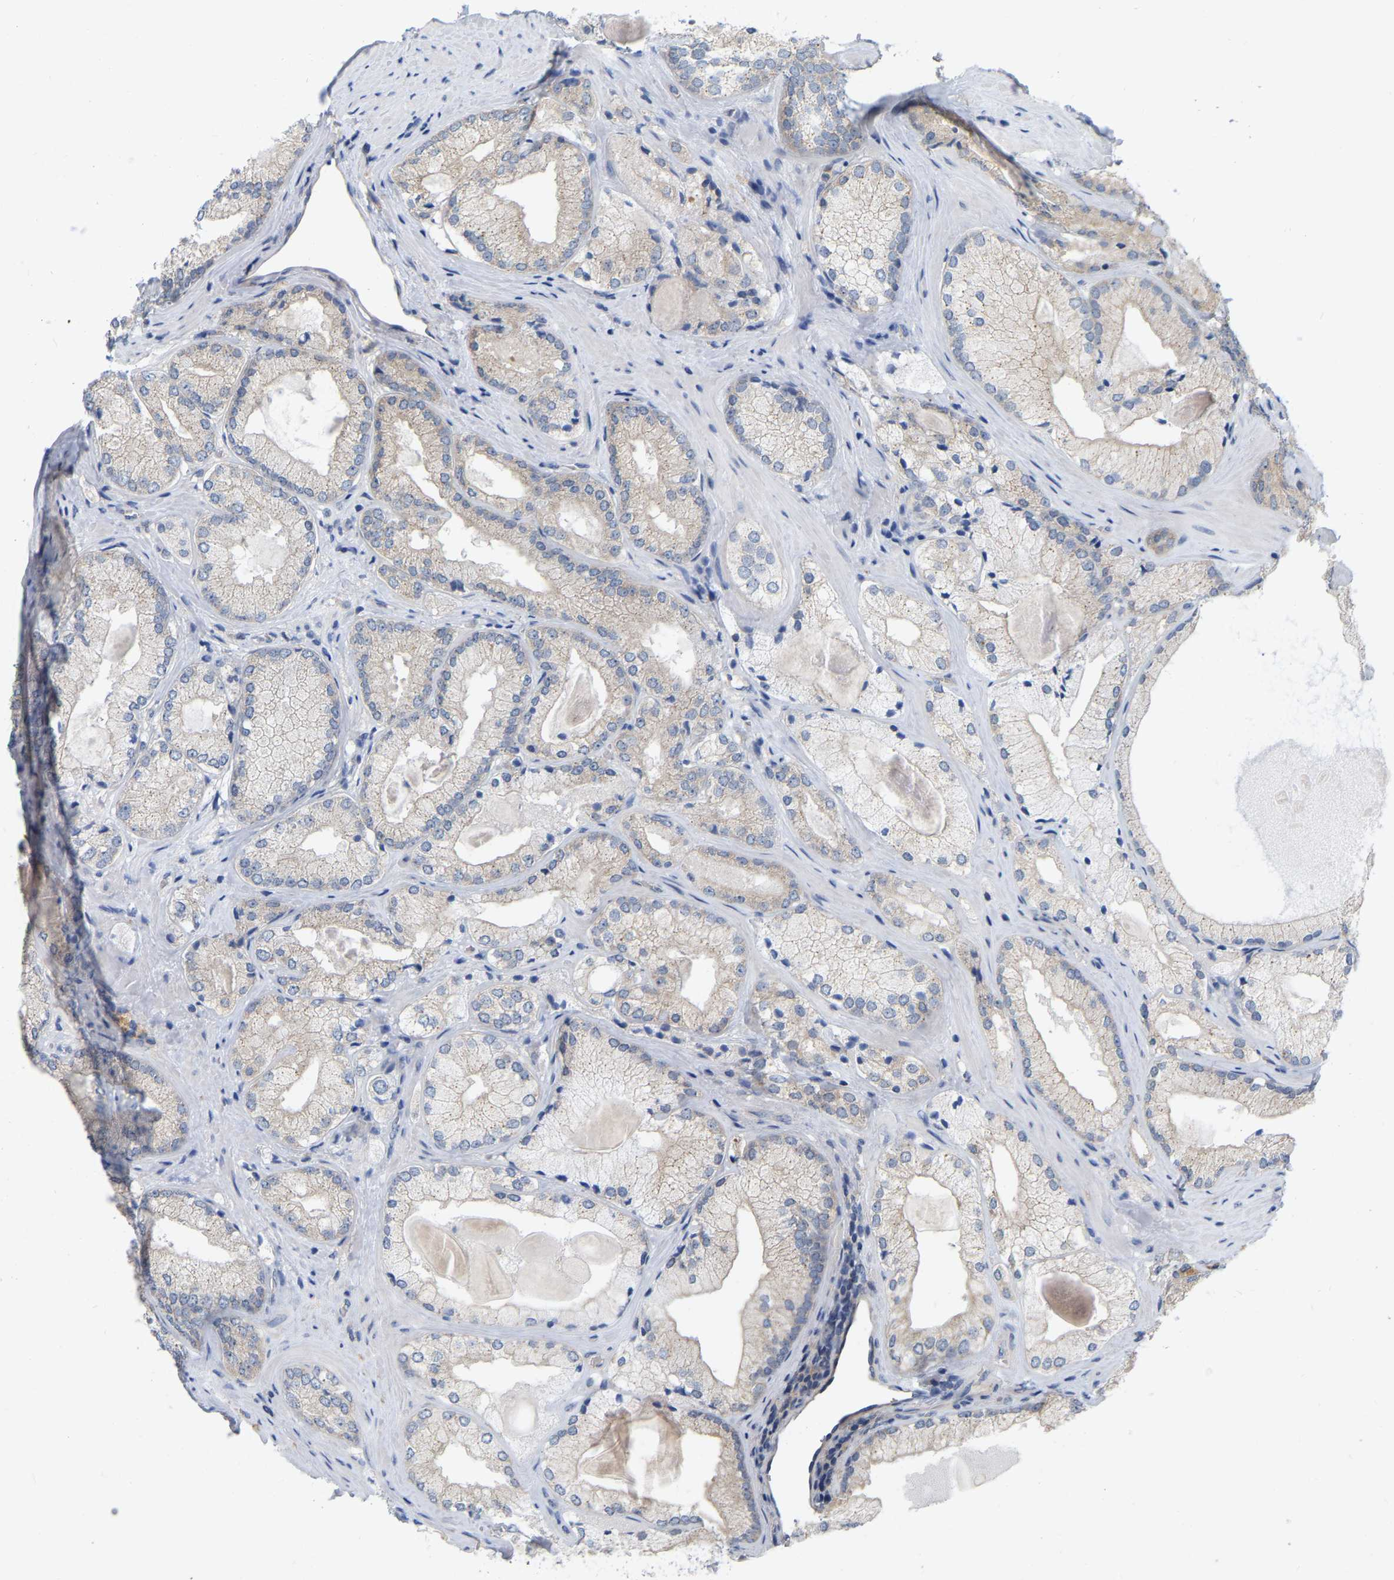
{"staining": {"intensity": "weak", "quantity": "<25%", "location": "cytoplasmic/membranous"}, "tissue": "prostate cancer", "cell_type": "Tumor cells", "image_type": "cancer", "snomed": [{"axis": "morphology", "description": "Adenocarcinoma, Low grade"}, {"axis": "topography", "description": "Prostate"}], "caption": "This is an IHC photomicrograph of human prostate cancer. There is no staining in tumor cells.", "gene": "WIPI2", "patient": {"sex": "male", "age": 65}}